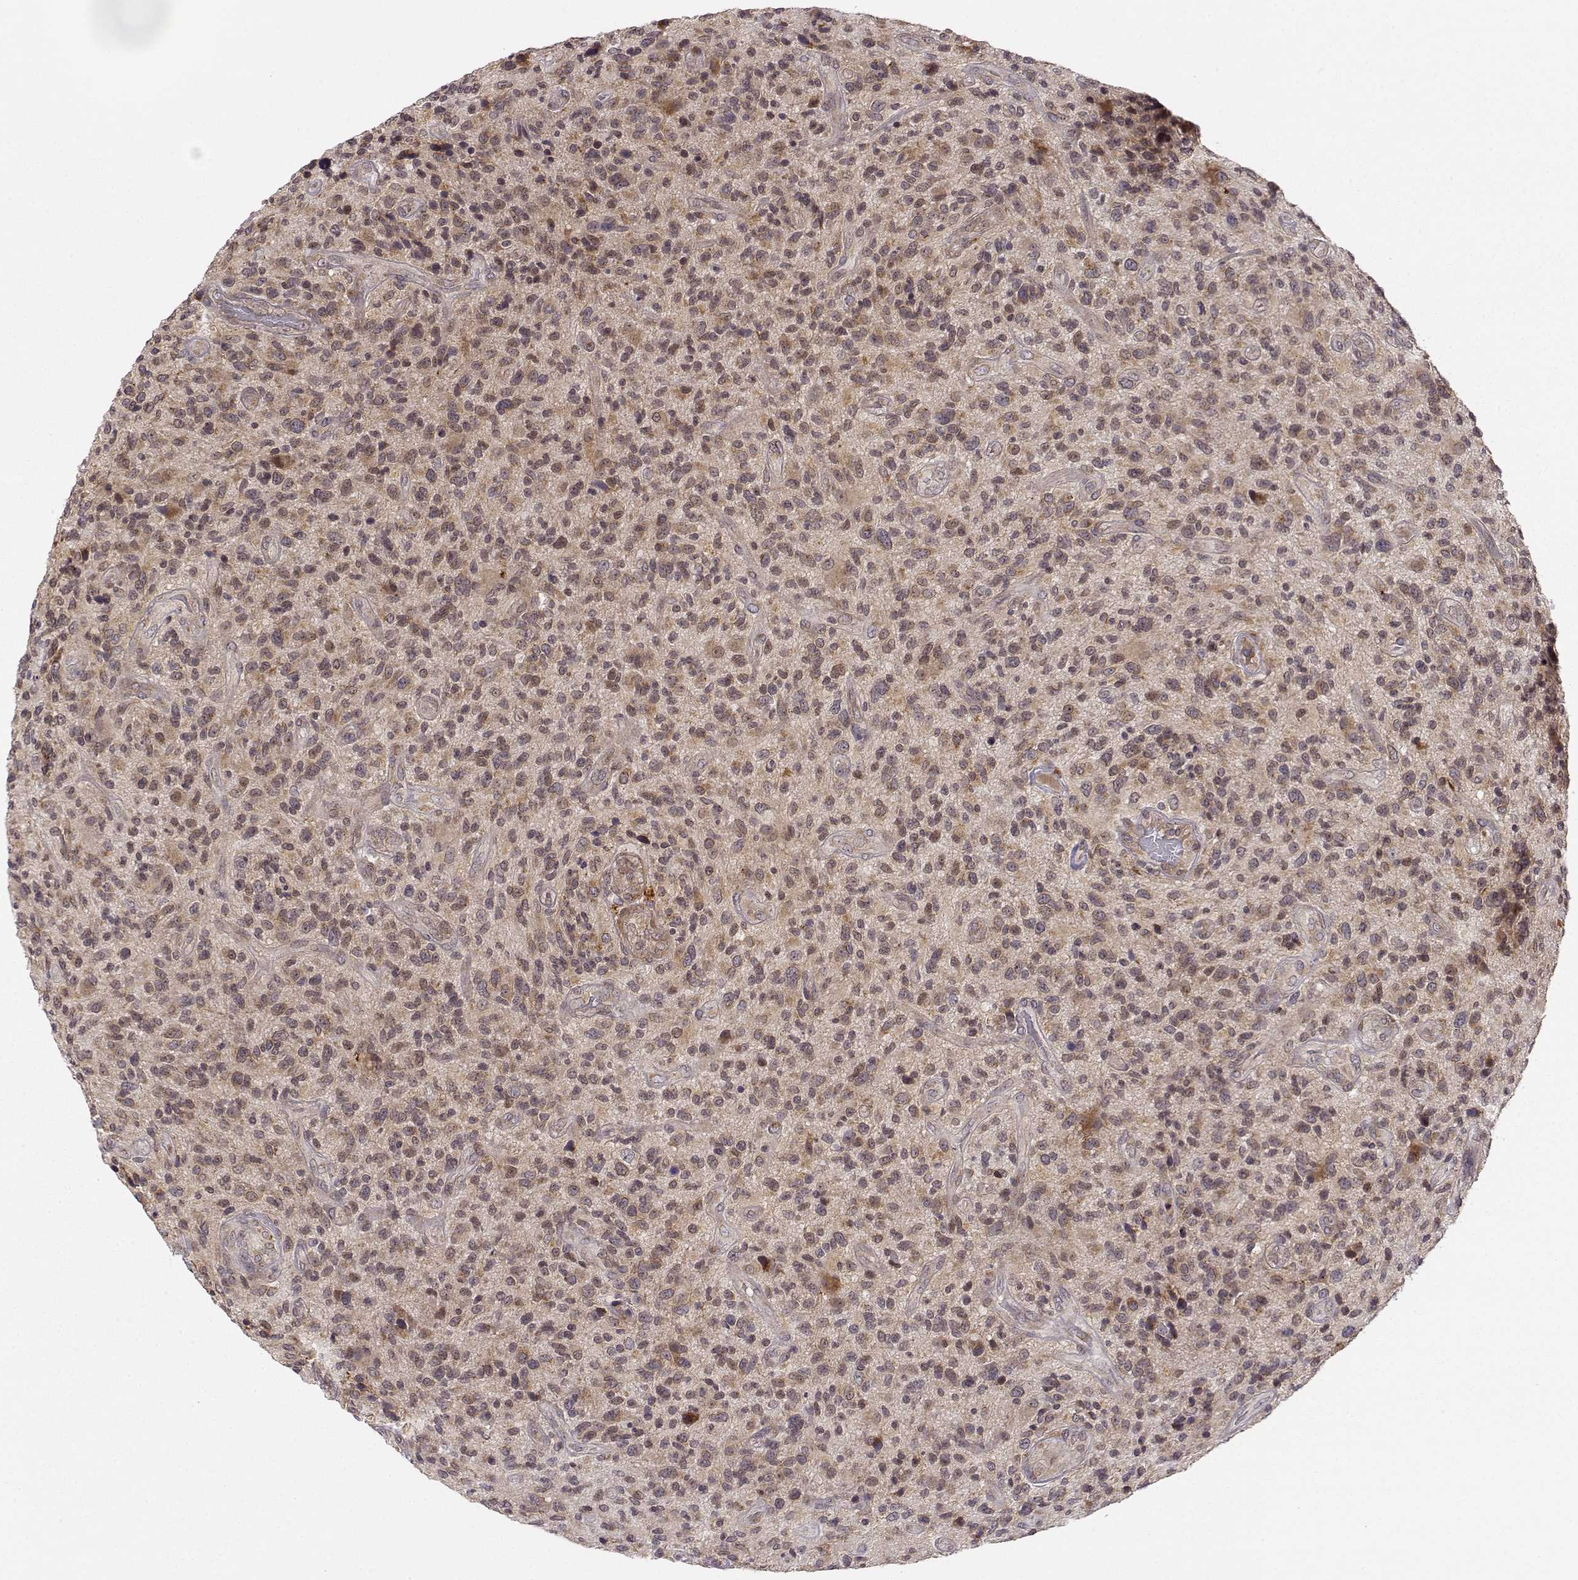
{"staining": {"intensity": "weak", "quantity": "25%-75%", "location": "cytoplasmic/membranous"}, "tissue": "glioma", "cell_type": "Tumor cells", "image_type": "cancer", "snomed": [{"axis": "morphology", "description": "Glioma, malignant, High grade"}, {"axis": "topography", "description": "Brain"}], "caption": "Immunohistochemistry (IHC) staining of glioma, which displays low levels of weak cytoplasmic/membranous positivity in approximately 25%-75% of tumor cells indicating weak cytoplasmic/membranous protein staining. The staining was performed using DAB (3,3'-diaminobenzidine) (brown) for protein detection and nuclei were counterstained in hematoxylin (blue).", "gene": "ERGIC2", "patient": {"sex": "male", "age": 47}}